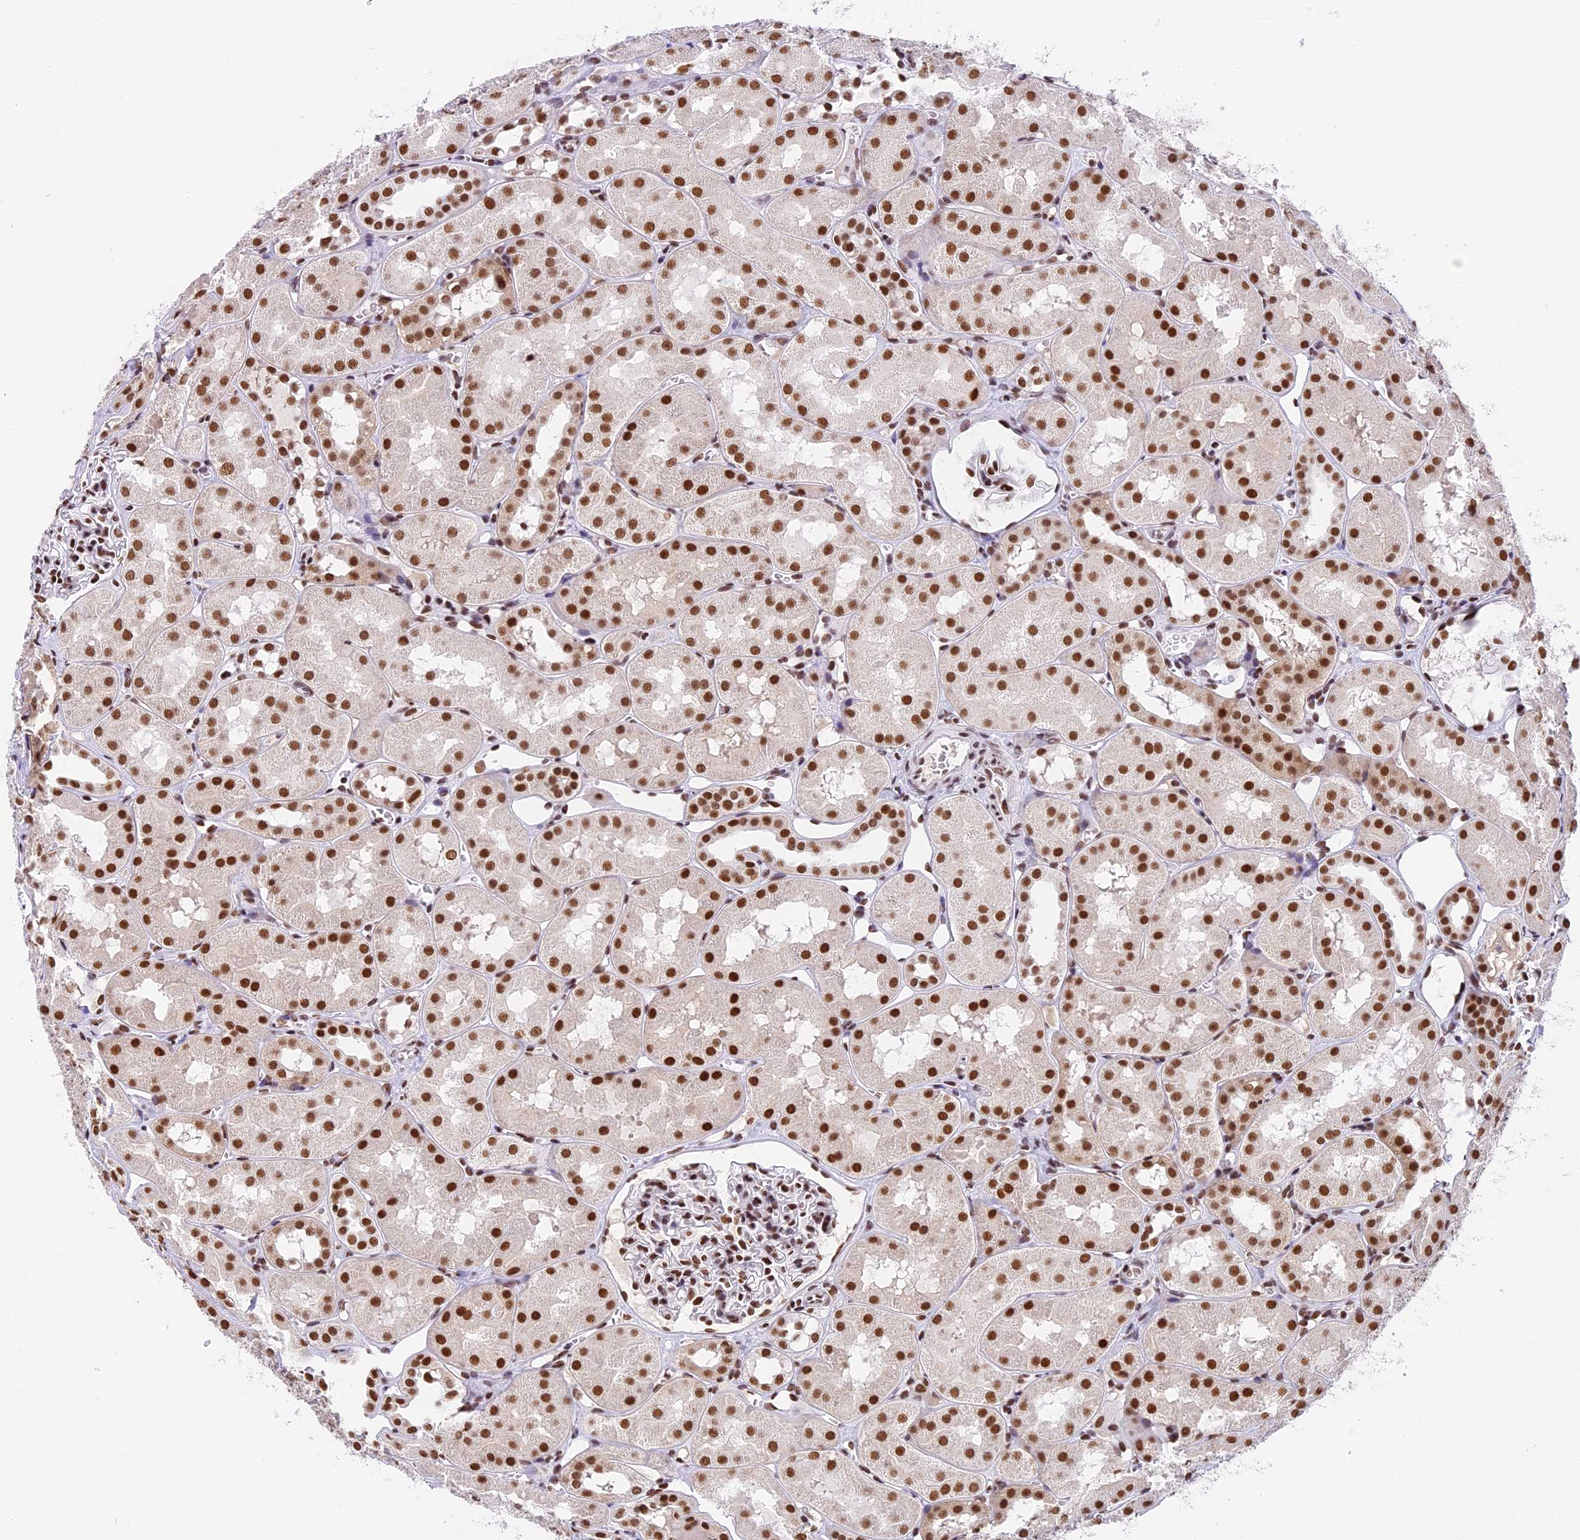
{"staining": {"intensity": "strong", "quantity": ">75%", "location": "nuclear"}, "tissue": "kidney", "cell_type": "Cells in glomeruli", "image_type": "normal", "snomed": [{"axis": "morphology", "description": "Normal tissue, NOS"}, {"axis": "topography", "description": "Kidney"}, {"axis": "topography", "description": "Urinary bladder"}], "caption": "High-magnification brightfield microscopy of unremarkable kidney stained with DAB (brown) and counterstained with hematoxylin (blue). cells in glomeruli exhibit strong nuclear expression is appreciated in approximately>75% of cells. (brown staining indicates protein expression, while blue staining denotes nuclei).", "gene": "SBNO1", "patient": {"sex": "male", "age": 16}}